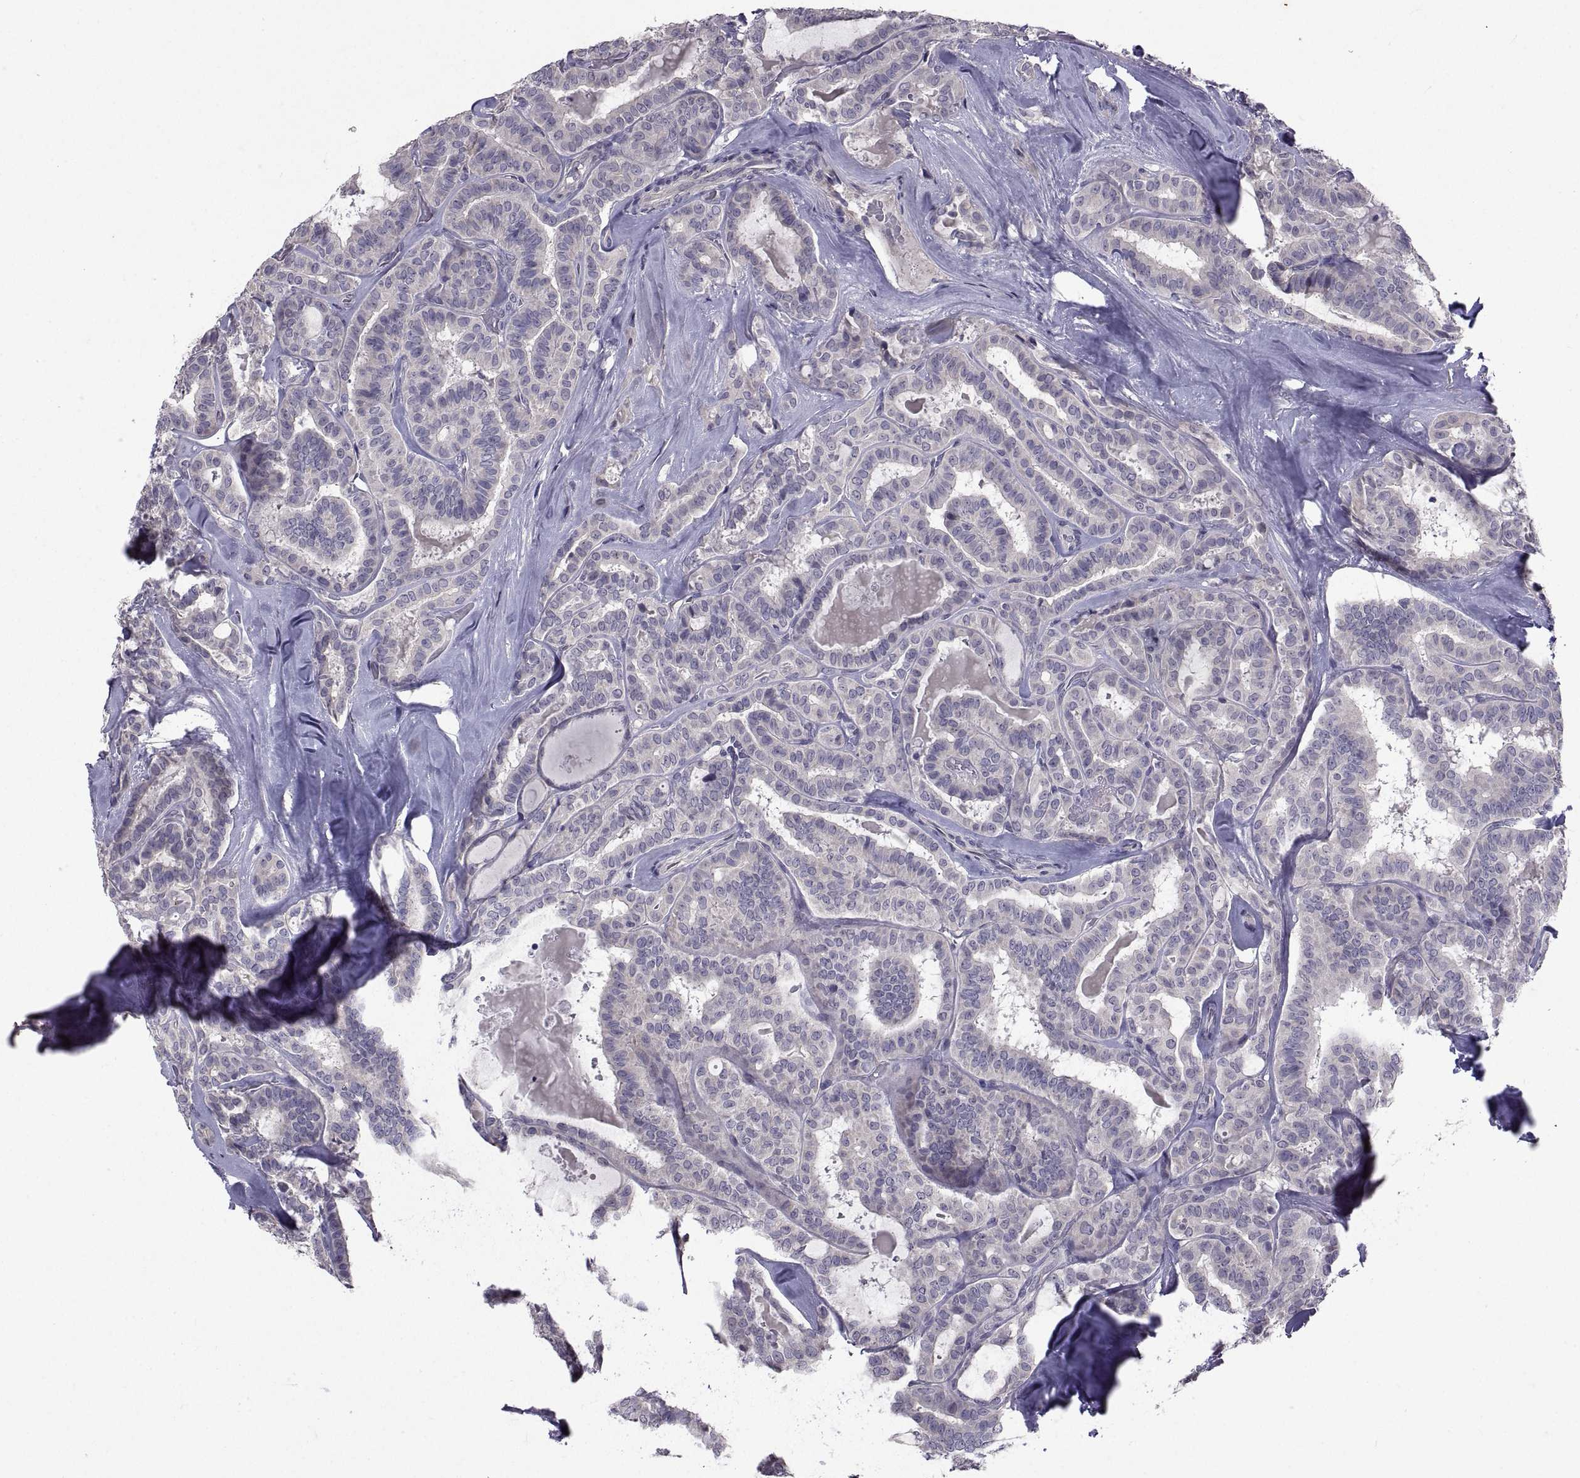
{"staining": {"intensity": "negative", "quantity": "none", "location": "none"}, "tissue": "thyroid cancer", "cell_type": "Tumor cells", "image_type": "cancer", "snomed": [{"axis": "morphology", "description": "Papillary adenocarcinoma, NOS"}, {"axis": "topography", "description": "Thyroid gland"}], "caption": "A high-resolution micrograph shows IHC staining of thyroid cancer, which demonstrates no significant staining in tumor cells.", "gene": "NPTX2", "patient": {"sex": "female", "age": 39}}